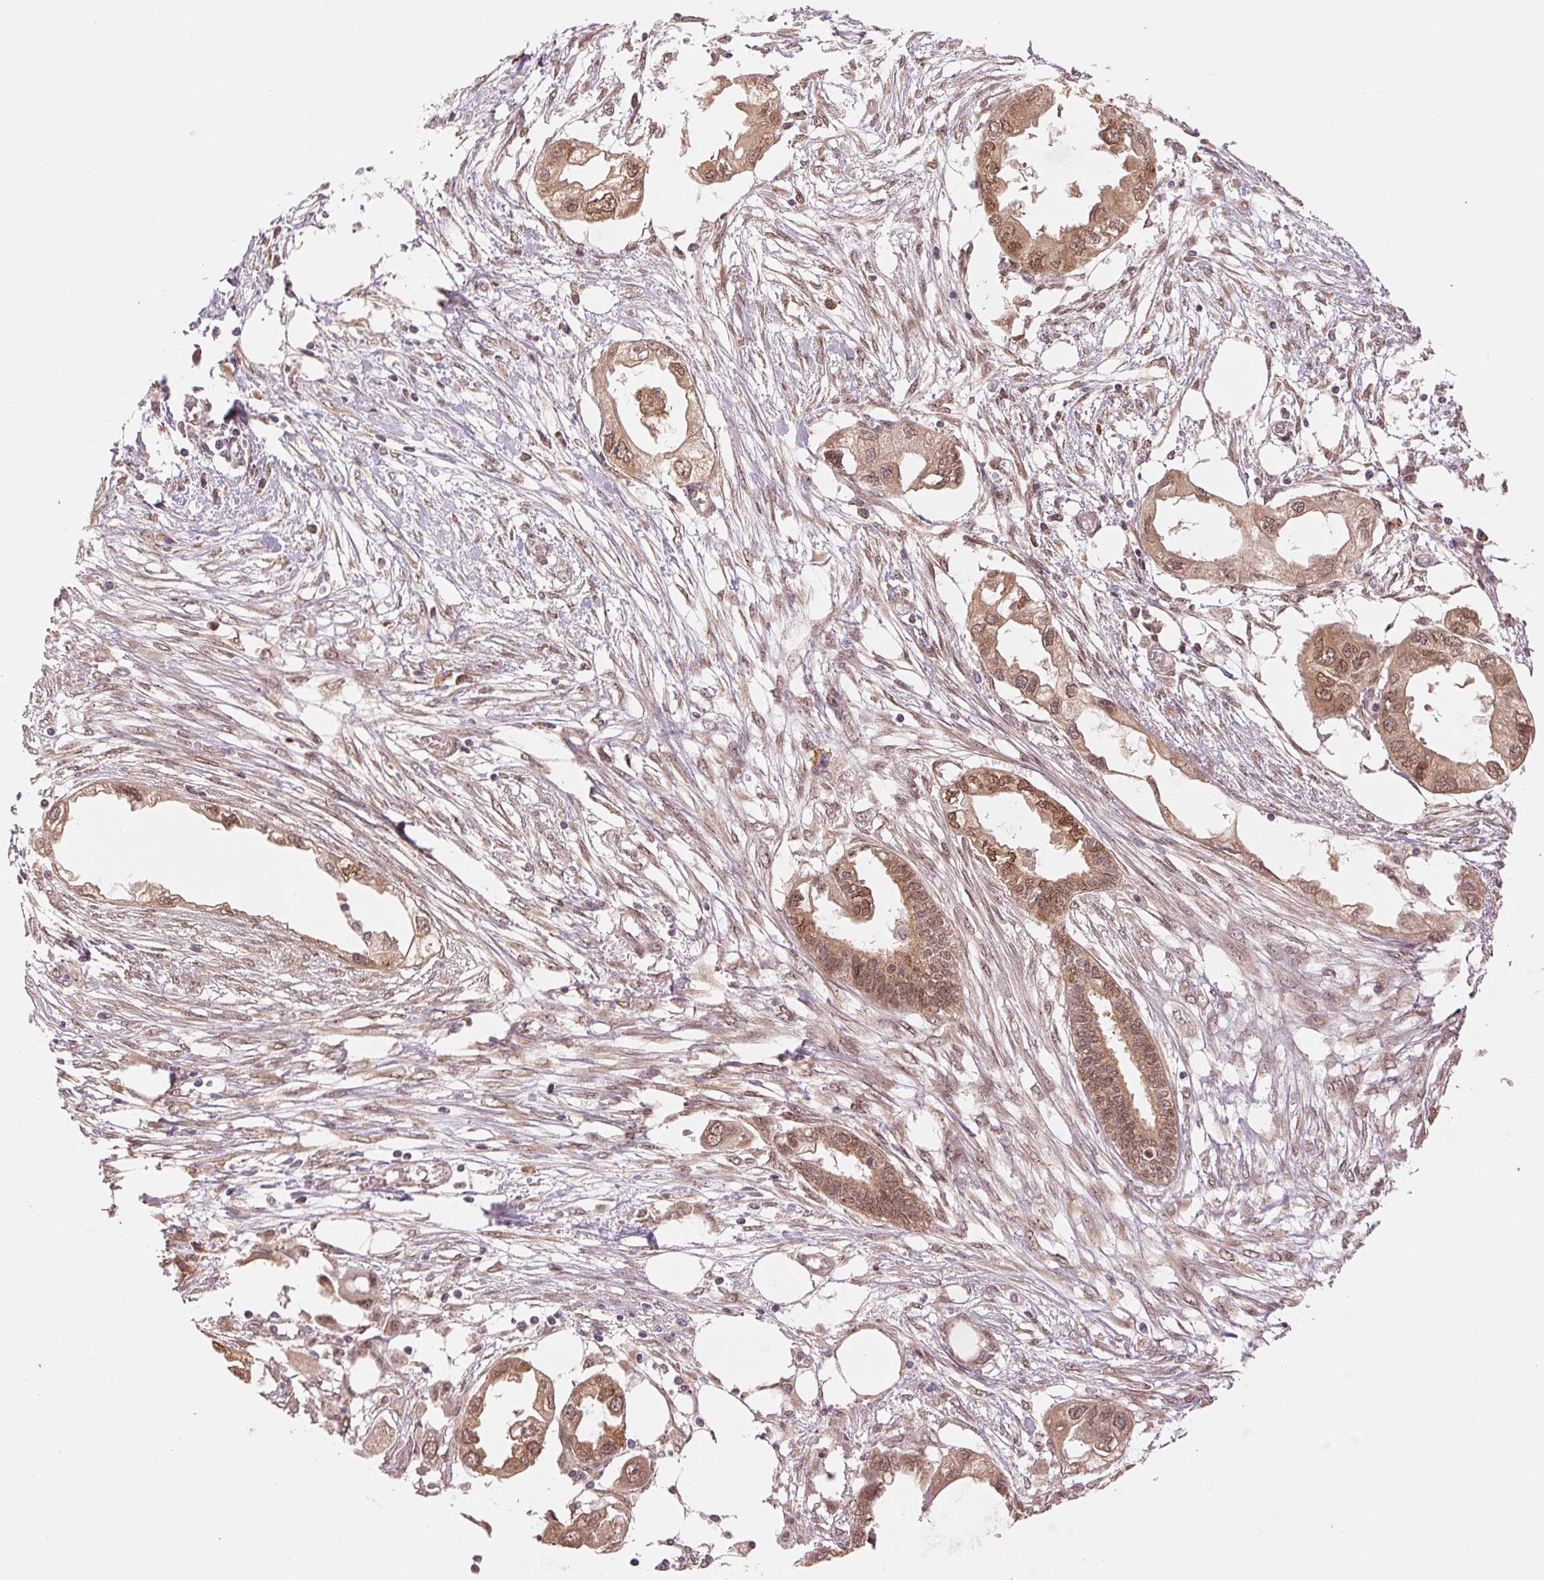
{"staining": {"intensity": "moderate", "quantity": ">75%", "location": "cytoplasmic/membranous,nuclear"}, "tissue": "endometrial cancer", "cell_type": "Tumor cells", "image_type": "cancer", "snomed": [{"axis": "morphology", "description": "Adenocarcinoma, NOS"}, {"axis": "morphology", "description": "Adenocarcinoma, metastatic, NOS"}, {"axis": "topography", "description": "Adipose tissue"}, {"axis": "topography", "description": "Endometrium"}], "caption": "IHC (DAB) staining of adenocarcinoma (endometrial) demonstrates moderate cytoplasmic/membranous and nuclear protein staining in approximately >75% of tumor cells.", "gene": "ERI3", "patient": {"sex": "female", "age": 67}}